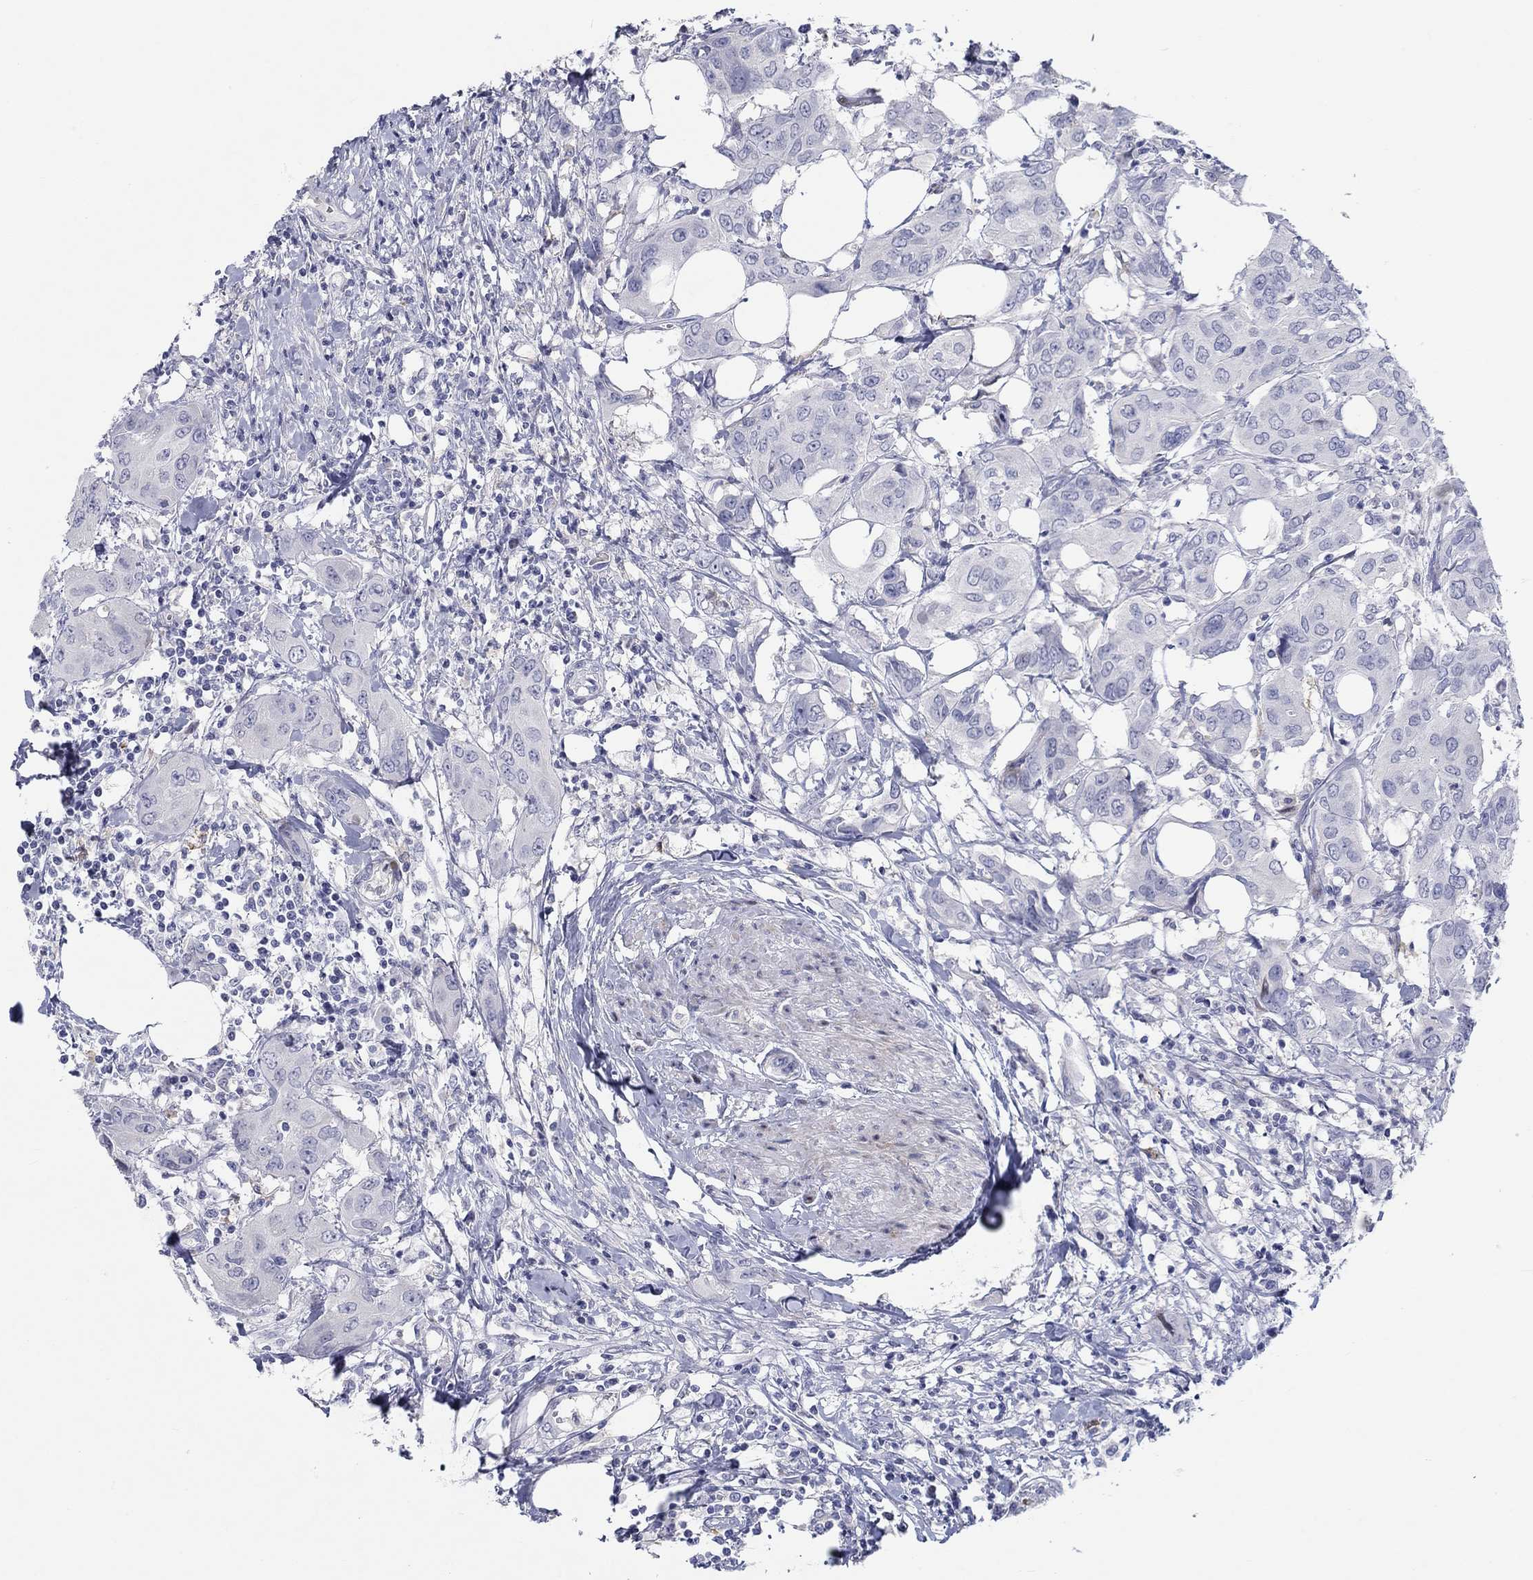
{"staining": {"intensity": "negative", "quantity": "none", "location": "none"}, "tissue": "urothelial cancer", "cell_type": "Tumor cells", "image_type": "cancer", "snomed": [{"axis": "morphology", "description": "Urothelial carcinoma, NOS"}, {"axis": "morphology", "description": "Urothelial carcinoma, High grade"}, {"axis": "topography", "description": "Urinary bladder"}], "caption": "DAB immunohistochemical staining of human transitional cell carcinoma exhibits no significant staining in tumor cells.", "gene": "ARHGAP36", "patient": {"sex": "male", "age": 63}}